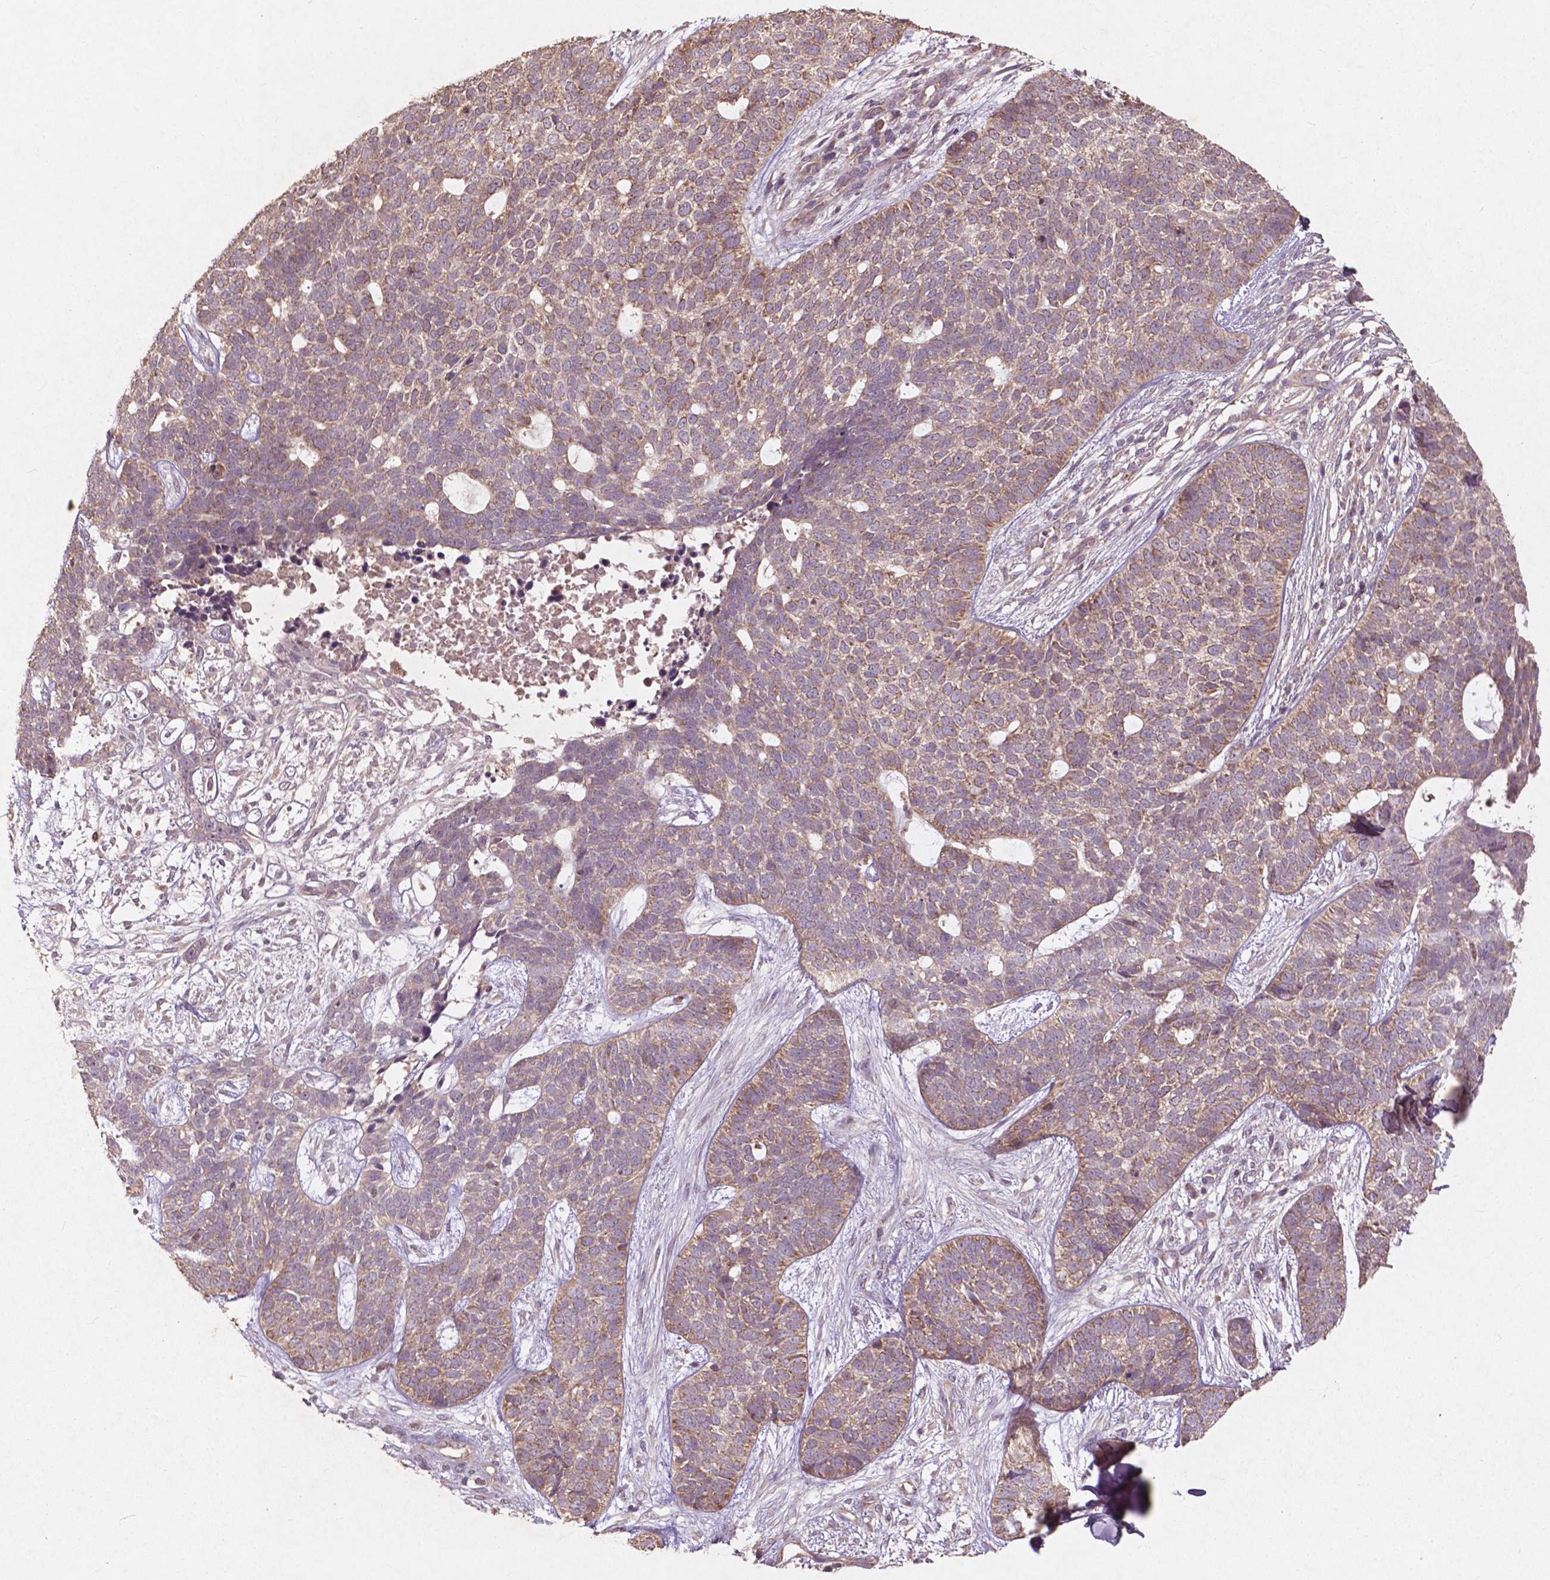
{"staining": {"intensity": "moderate", "quantity": ">75%", "location": "cytoplasmic/membranous"}, "tissue": "skin cancer", "cell_type": "Tumor cells", "image_type": "cancer", "snomed": [{"axis": "morphology", "description": "Basal cell carcinoma"}, {"axis": "topography", "description": "Skin"}], "caption": "Immunohistochemical staining of human basal cell carcinoma (skin) displays moderate cytoplasmic/membranous protein expression in approximately >75% of tumor cells.", "gene": "ST6GALNAC5", "patient": {"sex": "female", "age": 69}}